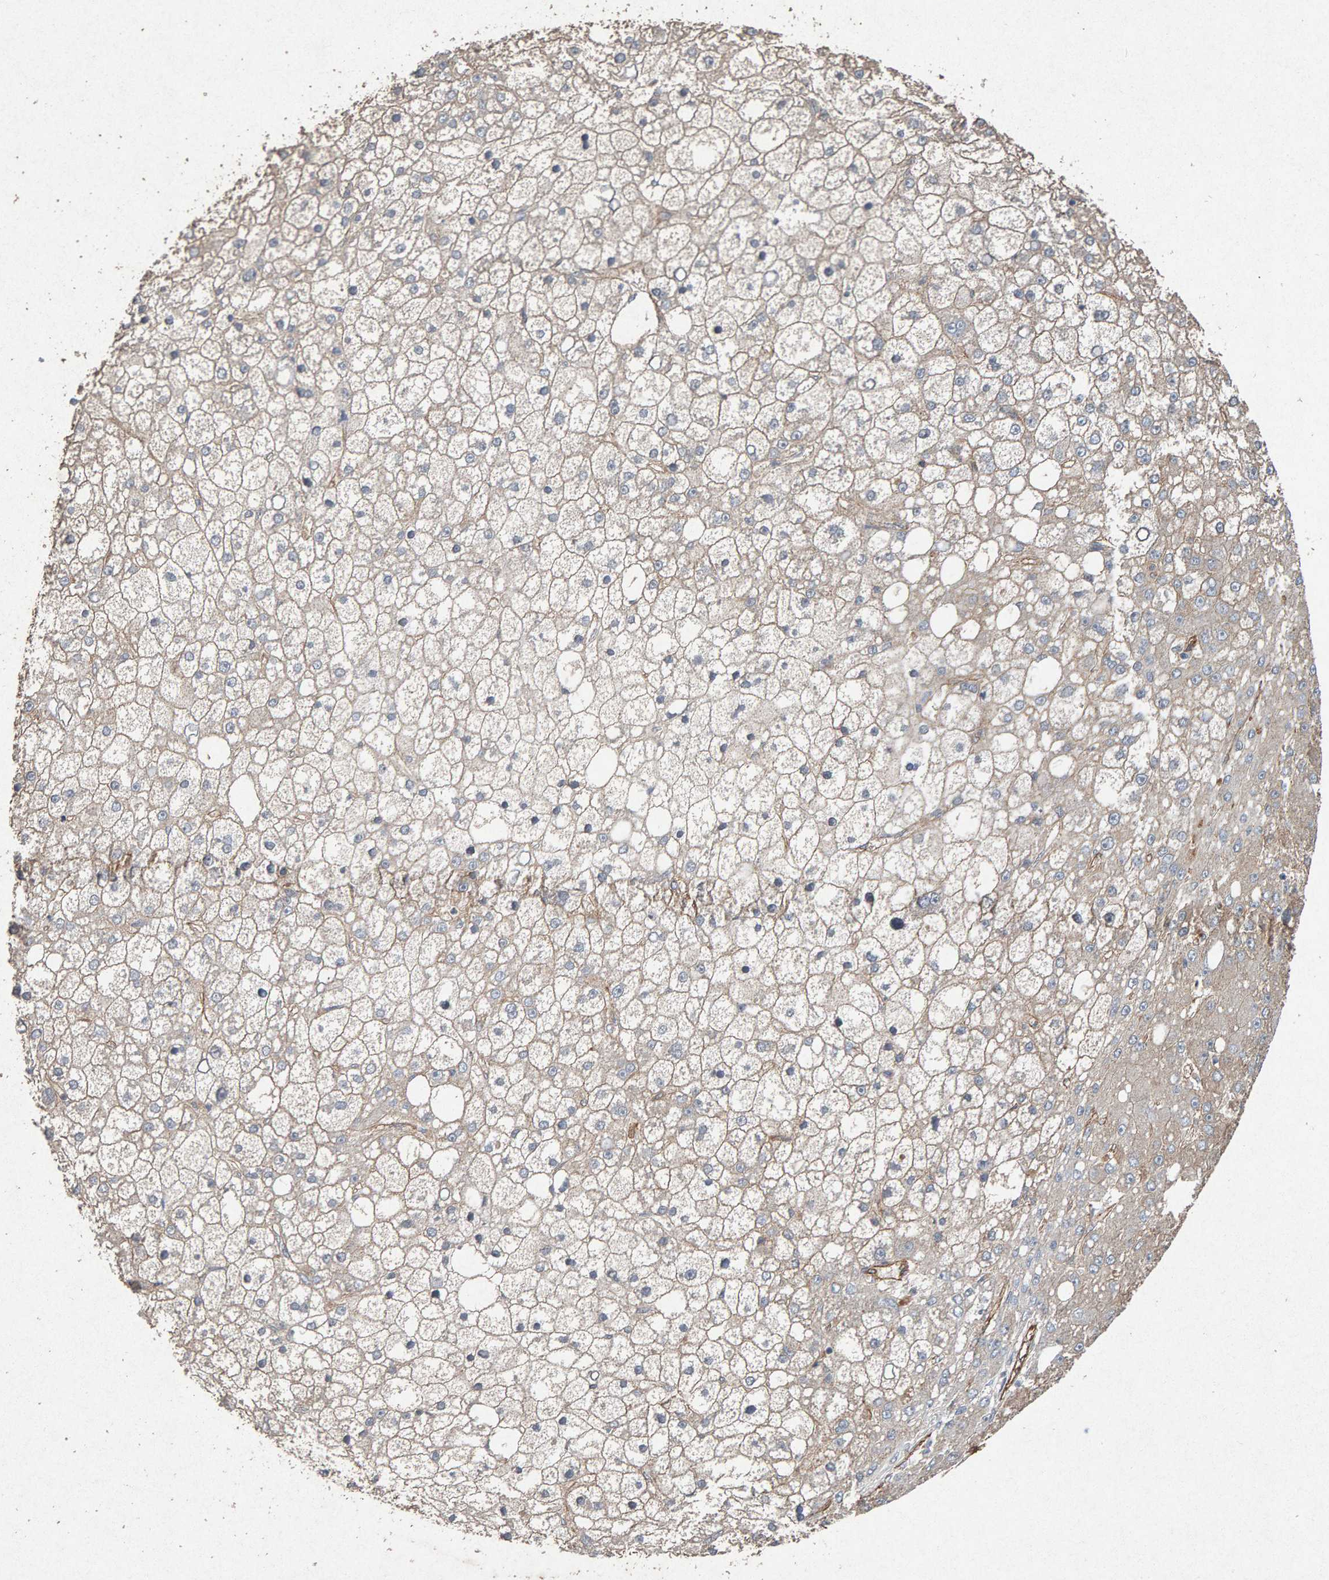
{"staining": {"intensity": "negative", "quantity": "none", "location": "none"}, "tissue": "liver cancer", "cell_type": "Tumor cells", "image_type": "cancer", "snomed": [{"axis": "morphology", "description": "Carcinoma, Hepatocellular, NOS"}, {"axis": "topography", "description": "Liver"}], "caption": "IHC of liver cancer (hepatocellular carcinoma) shows no expression in tumor cells. (Brightfield microscopy of DAB (3,3'-diaminobenzidine) IHC at high magnification).", "gene": "PTPRM", "patient": {"sex": "male", "age": 67}}